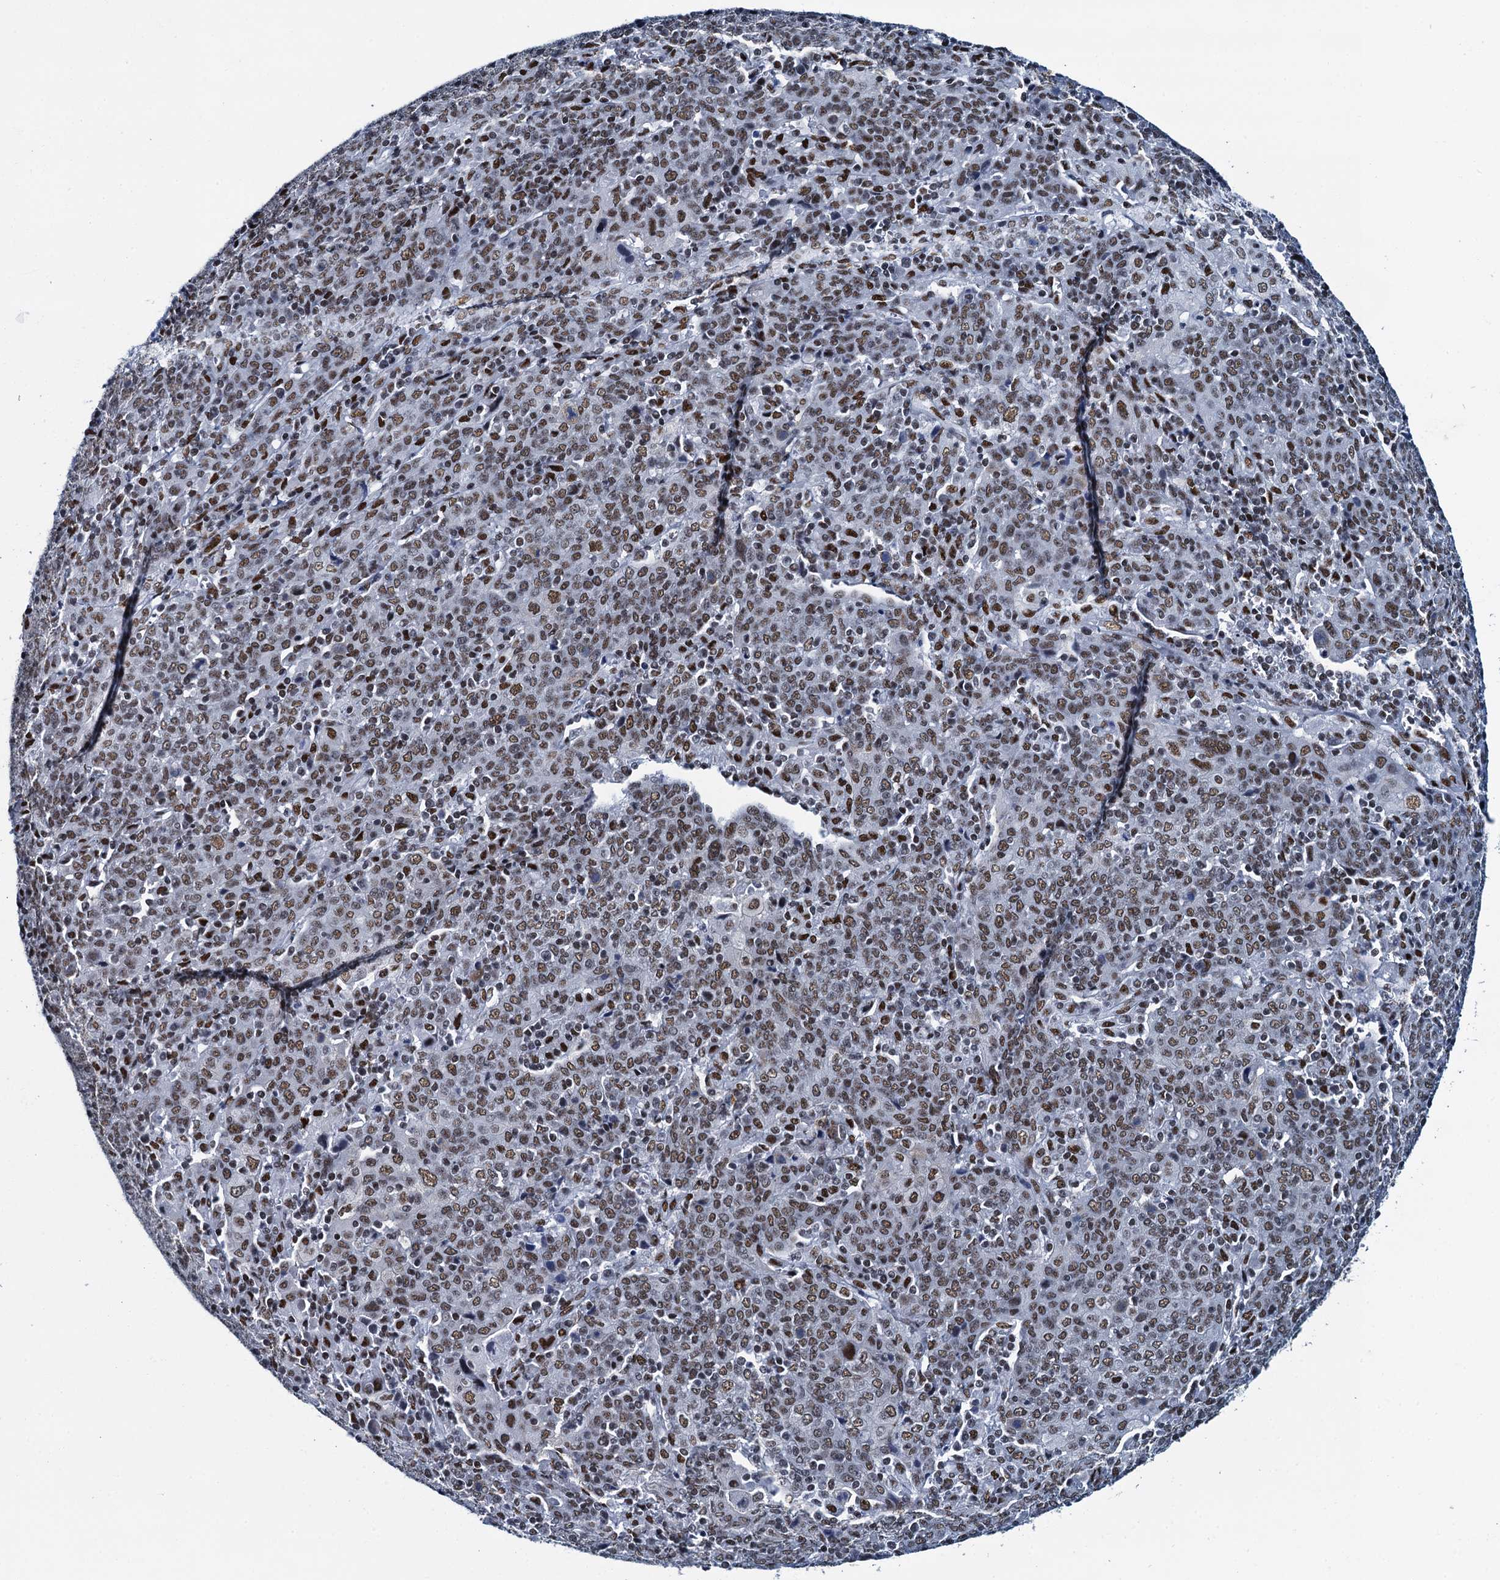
{"staining": {"intensity": "moderate", "quantity": ">75%", "location": "nuclear"}, "tissue": "cervical cancer", "cell_type": "Tumor cells", "image_type": "cancer", "snomed": [{"axis": "morphology", "description": "Squamous cell carcinoma, NOS"}, {"axis": "topography", "description": "Cervix"}], "caption": "Protein expression analysis of human cervical cancer reveals moderate nuclear positivity in about >75% of tumor cells.", "gene": "HNRNPUL2", "patient": {"sex": "female", "age": 67}}